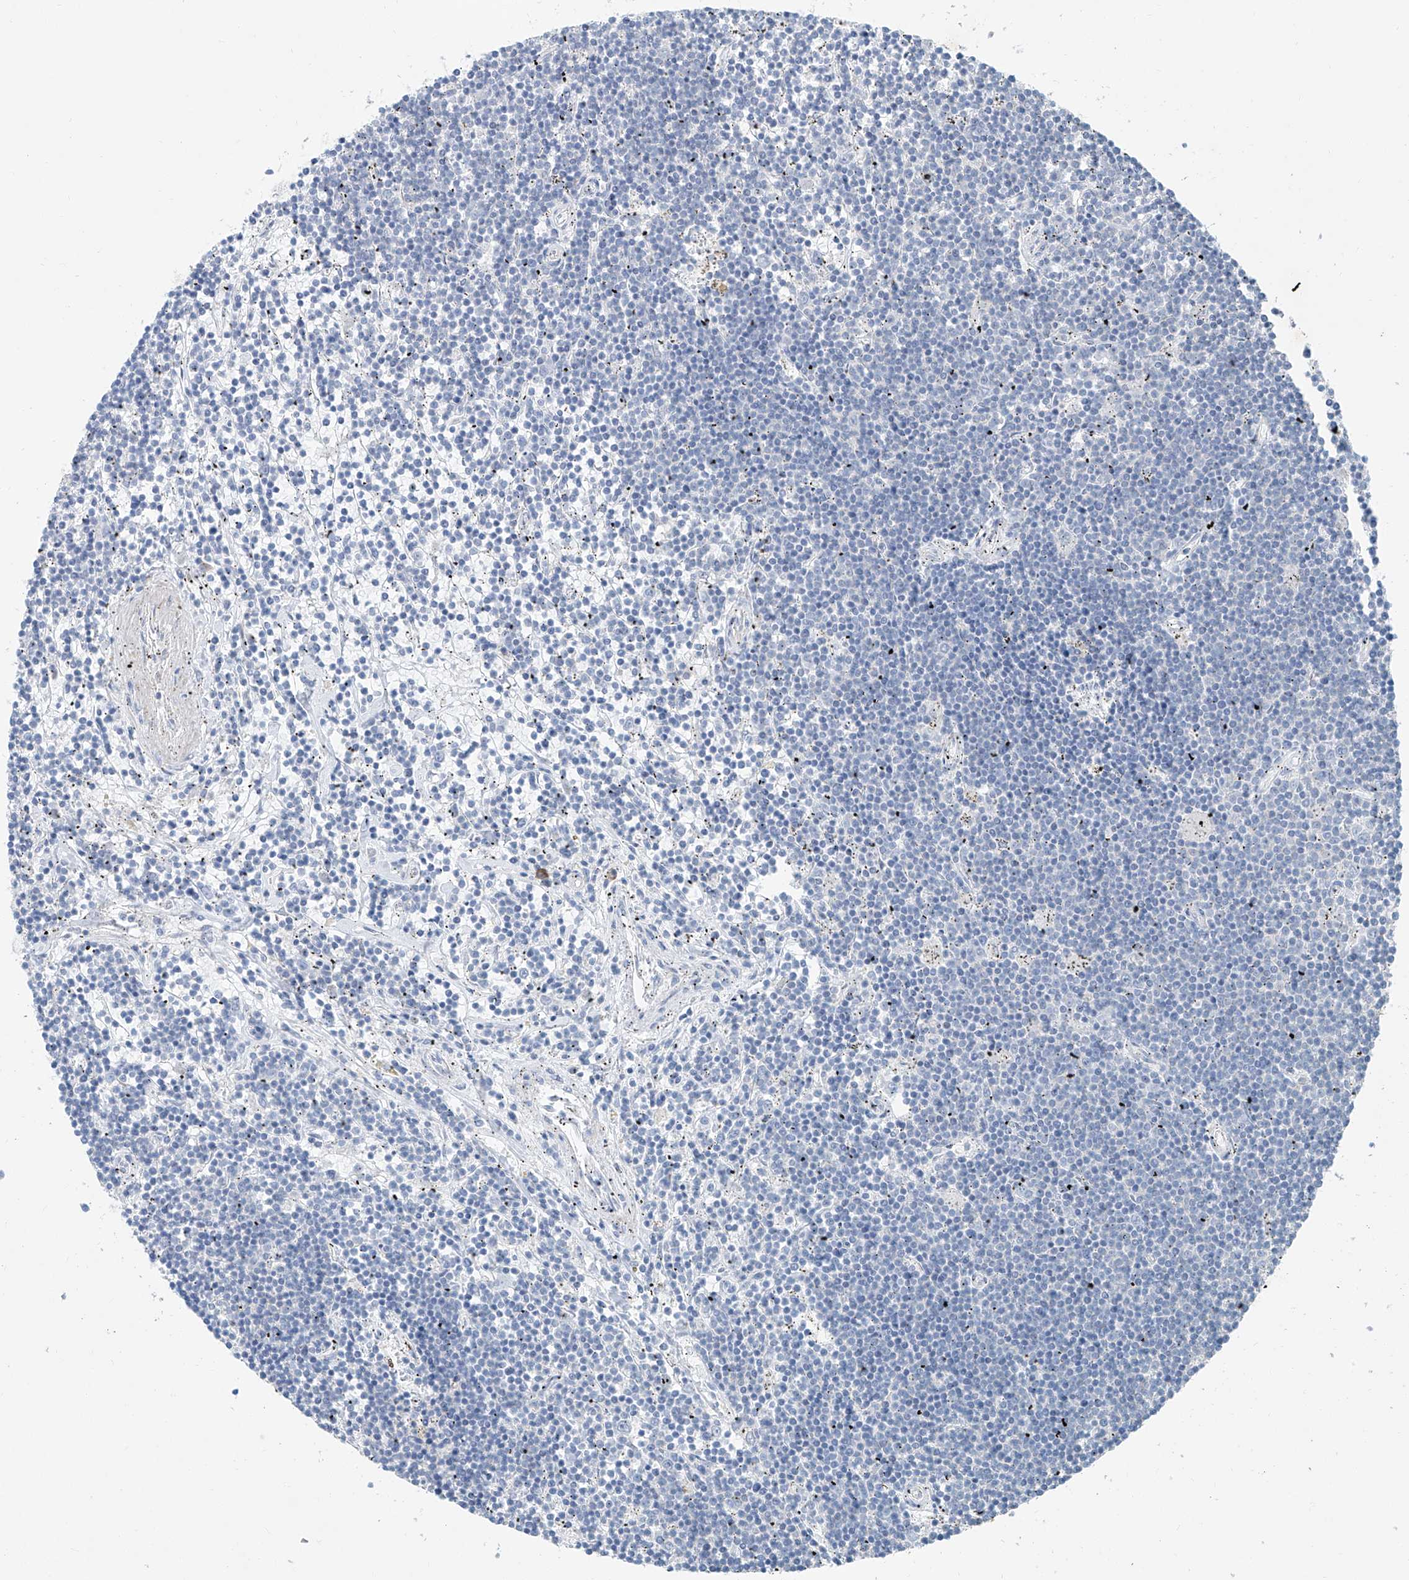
{"staining": {"intensity": "negative", "quantity": "none", "location": "none"}, "tissue": "lymphoma", "cell_type": "Tumor cells", "image_type": "cancer", "snomed": [{"axis": "morphology", "description": "Malignant lymphoma, non-Hodgkin's type, Low grade"}, {"axis": "topography", "description": "Spleen"}], "caption": "This is an immunohistochemistry histopathology image of human malignant lymphoma, non-Hodgkin's type (low-grade). There is no staining in tumor cells.", "gene": "ANKRD34A", "patient": {"sex": "male", "age": 76}}